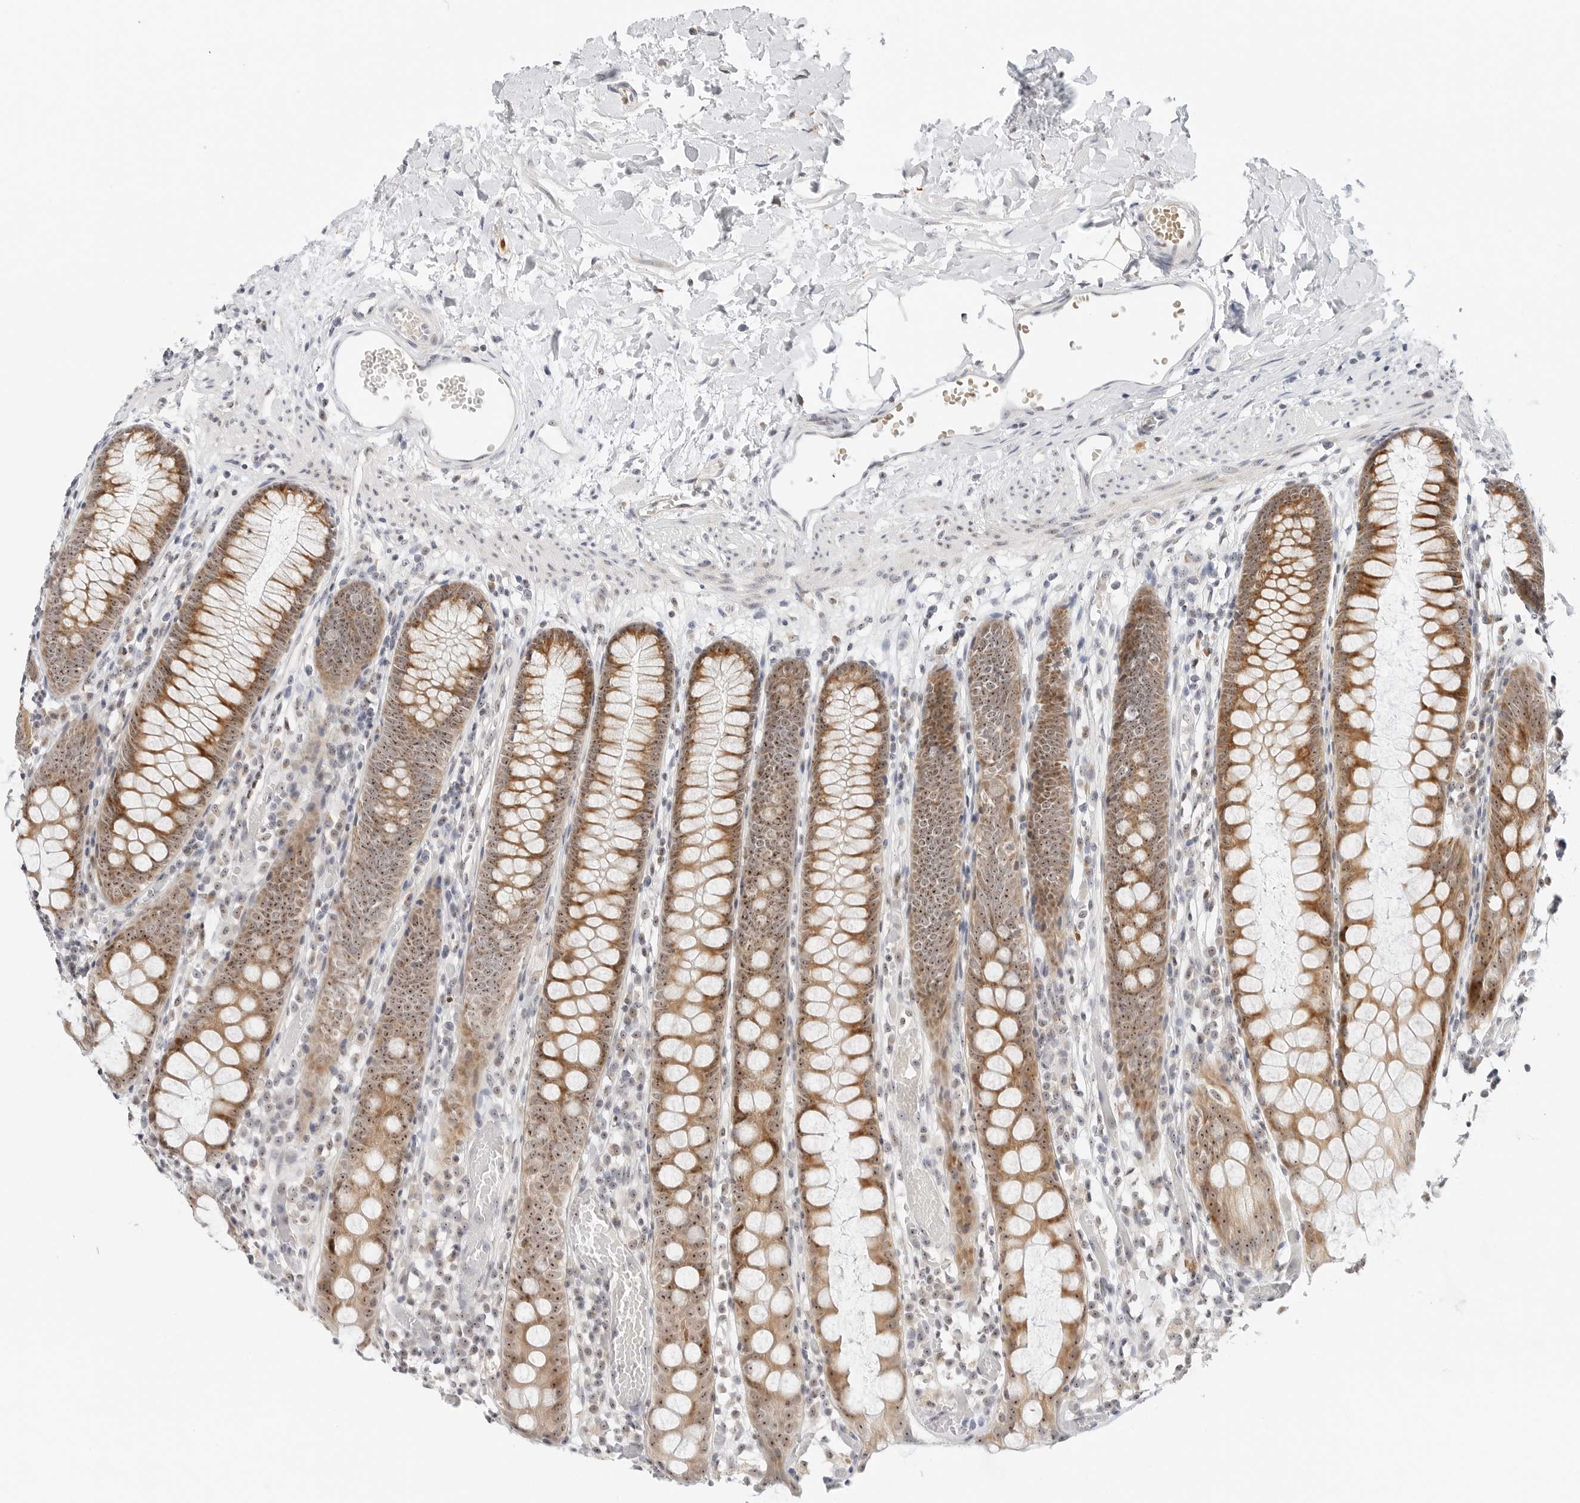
{"staining": {"intensity": "negative", "quantity": "none", "location": "none"}, "tissue": "colon", "cell_type": "Endothelial cells", "image_type": "normal", "snomed": [{"axis": "morphology", "description": "Normal tissue, NOS"}, {"axis": "topography", "description": "Colon"}], "caption": "IHC histopathology image of normal human colon stained for a protein (brown), which shows no positivity in endothelial cells. (IHC, brightfield microscopy, high magnification).", "gene": "RIMKLA", "patient": {"sex": "male", "age": 14}}